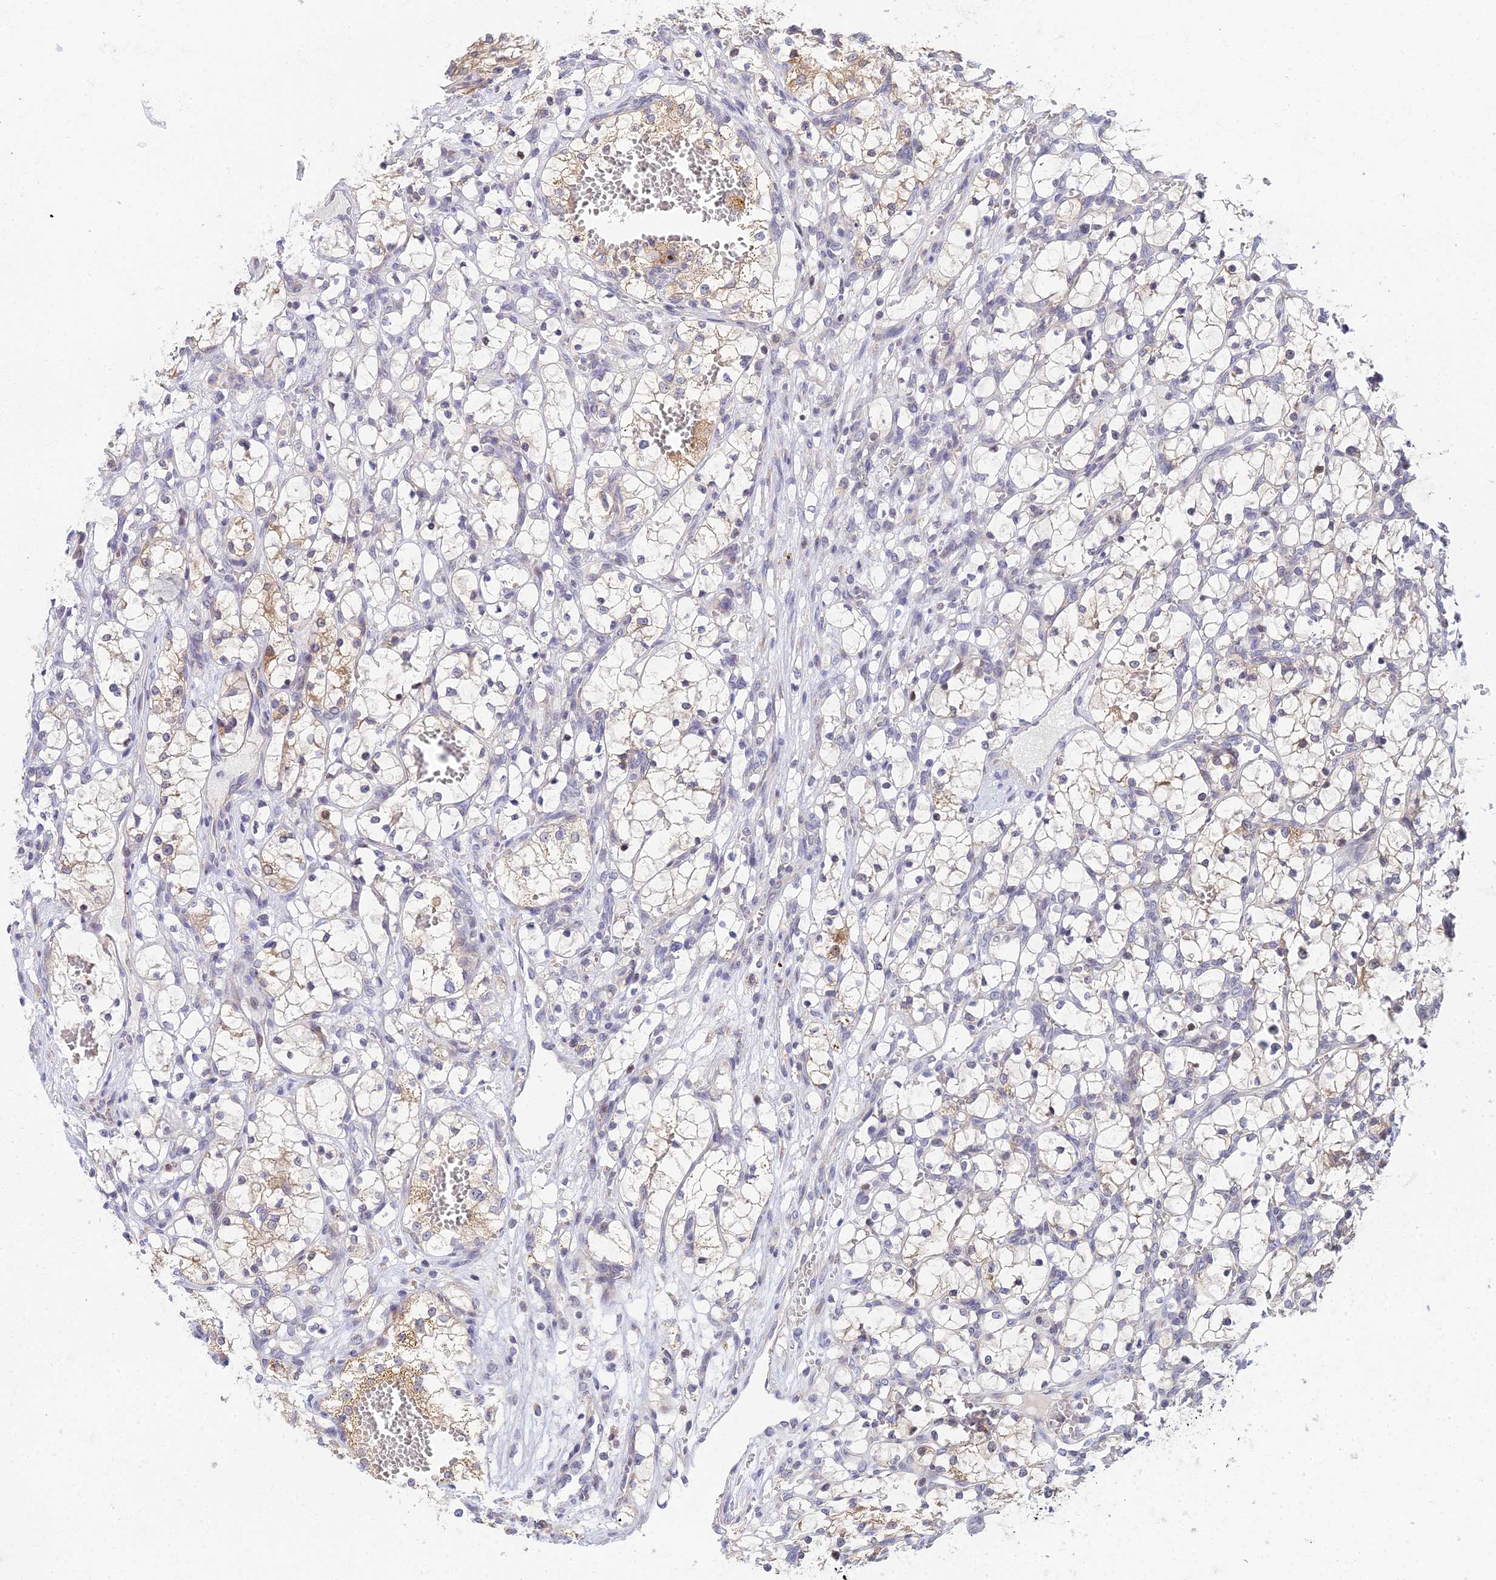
{"staining": {"intensity": "weak", "quantity": "25%-75%", "location": "cytoplasmic/membranous"}, "tissue": "renal cancer", "cell_type": "Tumor cells", "image_type": "cancer", "snomed": [{"axis": "morphology", "description": "Adenocarcinoma, NOS"}, {"axis": "topography", "description": "Kidney"}], "caption": "Protein staining shows weak cytoplasmic/membranous positivity in approximately 25%-75% of tumor cells in renal adenocarcinoma.", "gene": "ELOA2", "patient": {"sex": "female", "age": 69}}